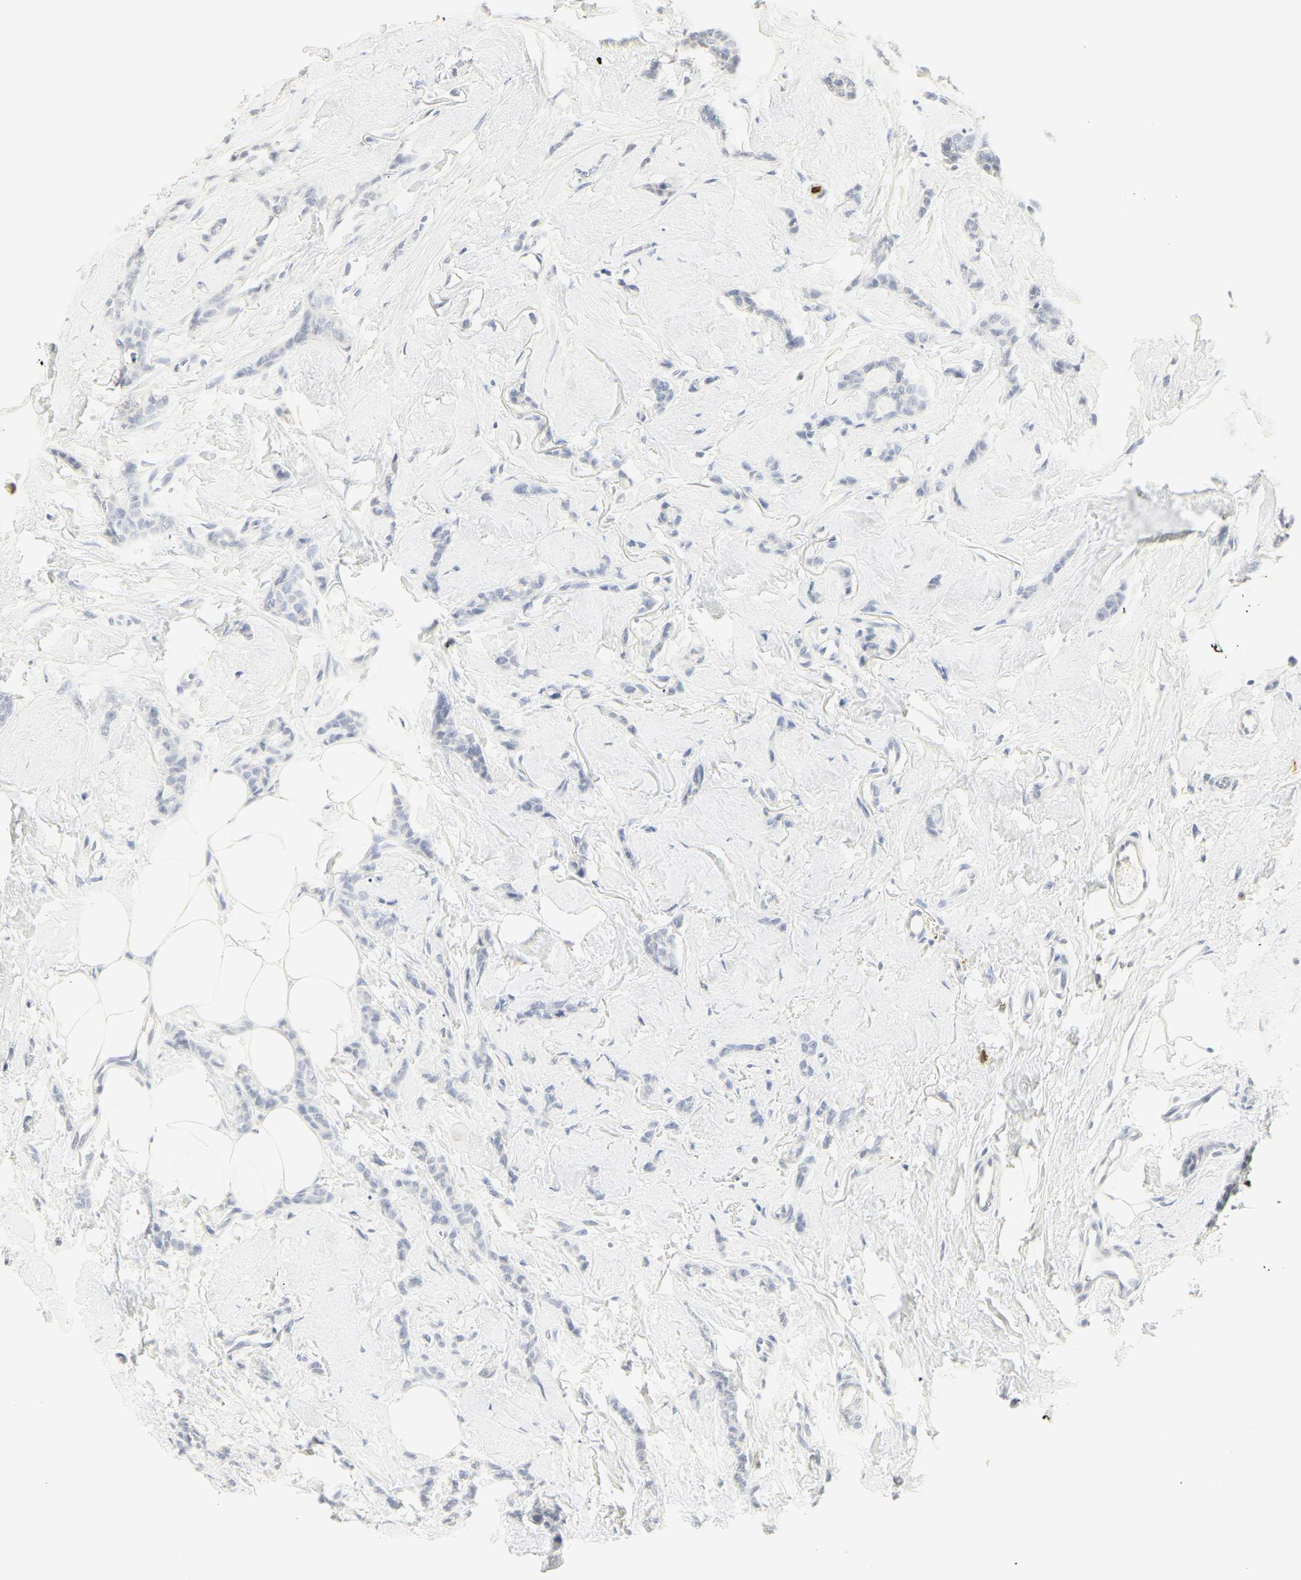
{"staining": {"intensity": "negative", "quantity": "none", "location": "none"}, "tissue": "breast cancer", "cell_type": "Tumor cells", "image_type": "cancer", "snomed": [{"axis": "morphology", "description": "Lobular carcinoma"}, {"axis": "topography", "description": "Skin"}, {"axis": "topography", "description": "Breast"}], "caption": "There is no significant positivity in tumor cells of lobular carcinoma (breast).", "gene": "MPO", "patient": {"sex": "female", "age": 46}}